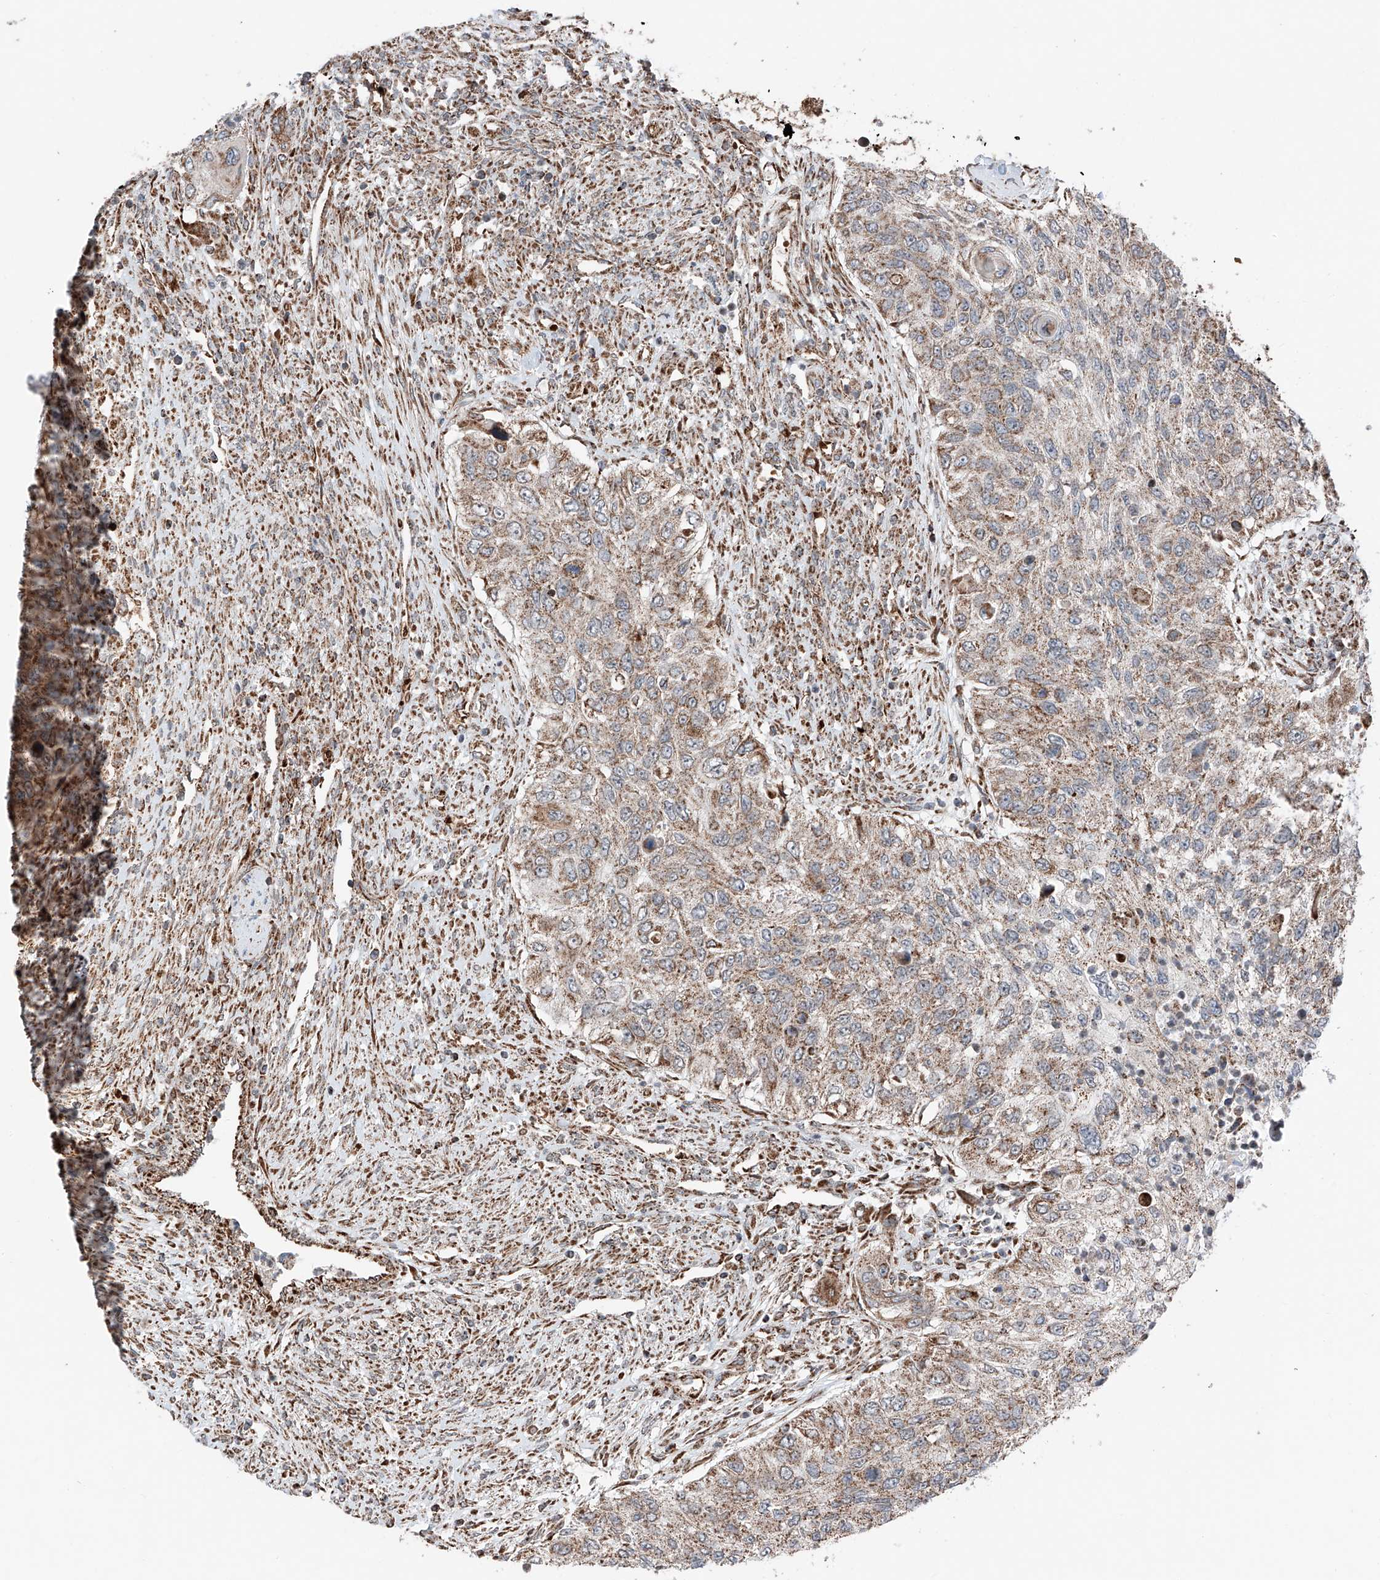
{"staining": {"intensity": "moderate", "quantity": "25%-75%", "location": "cytoplasmic/membranous"}, "tissue": "urothelial cancer", "cell_type": "Tumor cells", "image_type": "cancer", "snomed": [{"axis": "morphology", "description": "Urothelial carcinoma, High grade"}, {"axis": "topography", "description": "Urinary bladder"}], "caption": "Protein expression analysis of human urothelial carcinoma (high-grade) reveals moderate cytoplasmic/membranous staining in approximately 25%-75% of tumor cells.", "gene": "ZSCAN29", "patient": {"sex": "female", "age": 60}}